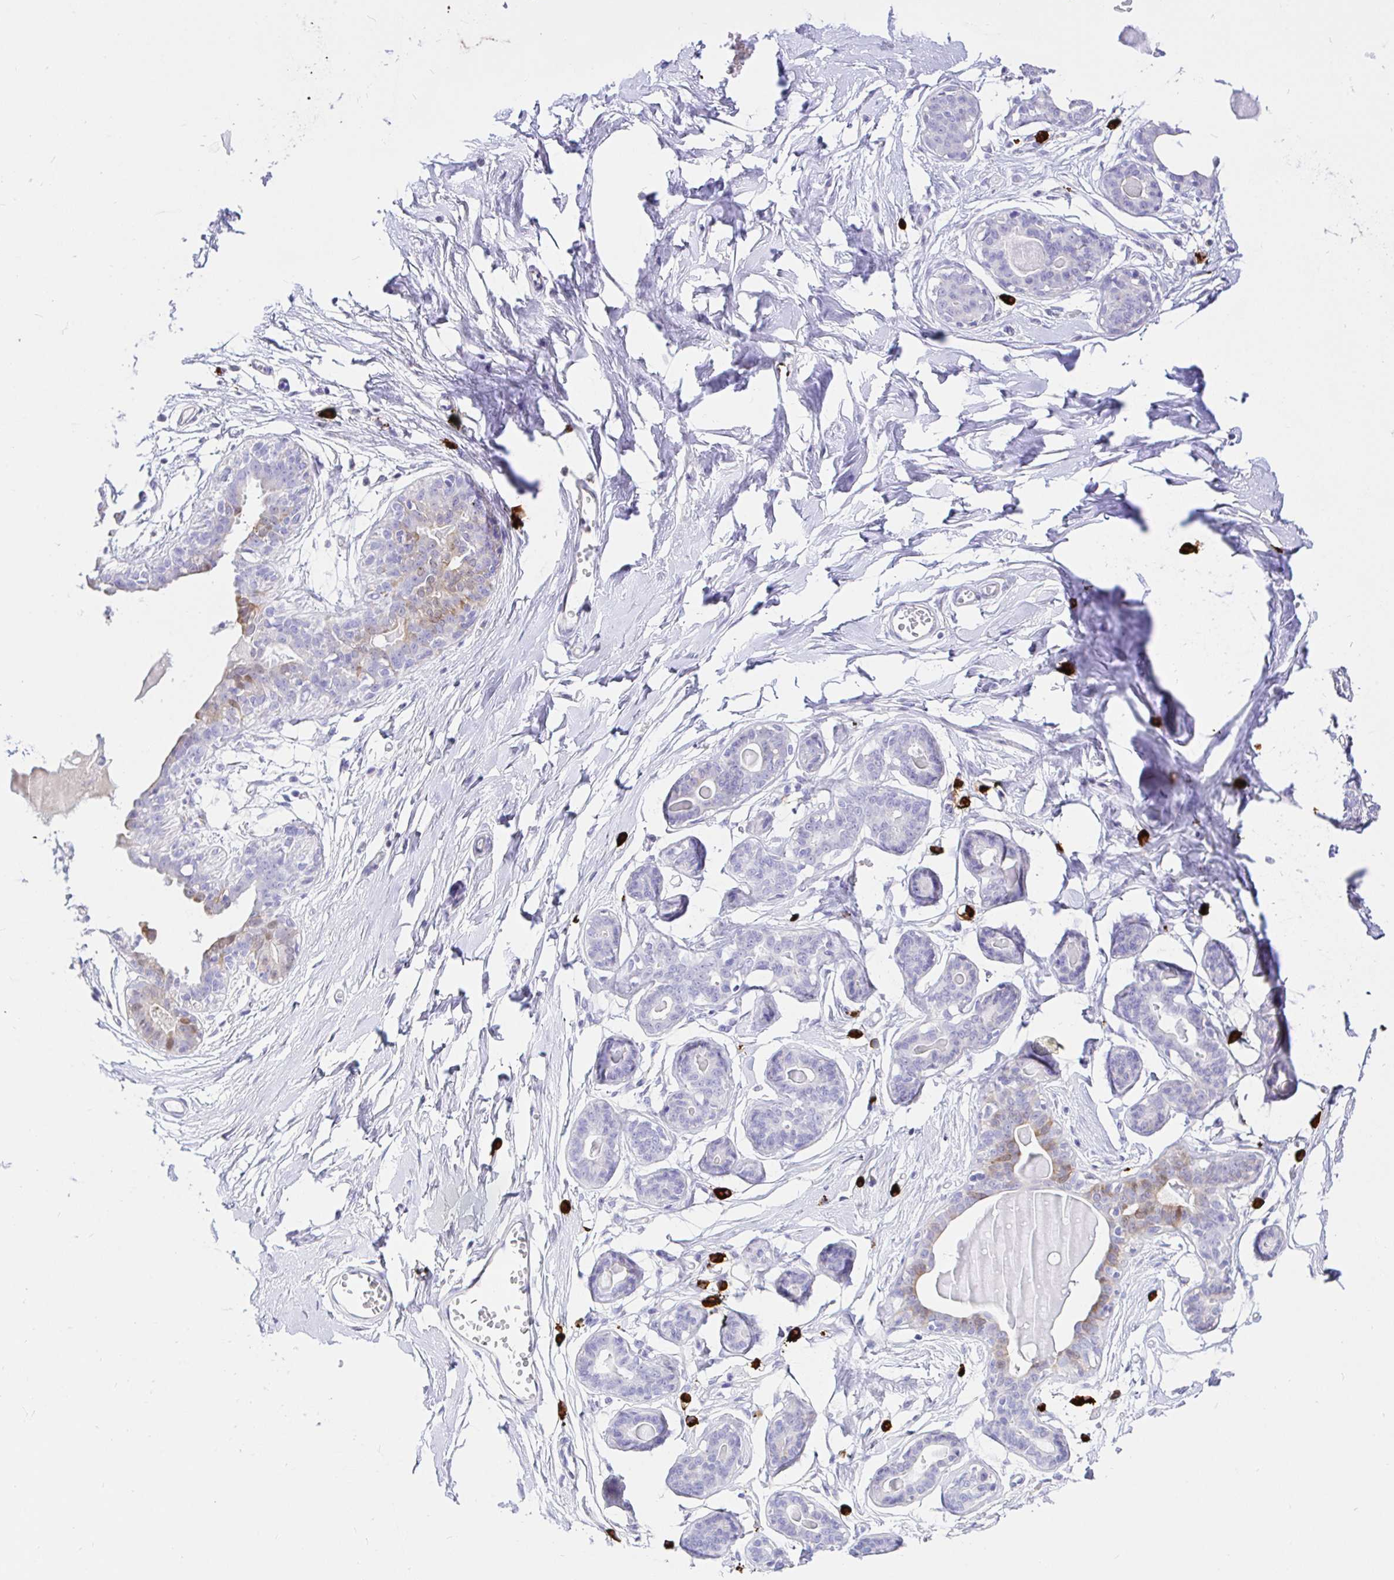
{"staining": {"intensity": "negative", "quantity": "none", "location": "none"}, "tissue": "breast", "cell_type": "Adipocytes", "image_type": "normal", "snomed": [{"axis": "morphology", "description": "Normal tissue, NOS"}, {"axis": "topography", "description": "Breast"}], "caption": "The immunohistochemistry photomicrograph has no significant expression in adipocytes of breast. (DAB (3,3'-diaminobenzidine) immunohistochemistry, high magnification).", "gene": "CCDC62", "patient": {"sex": "female", "age": 45}}